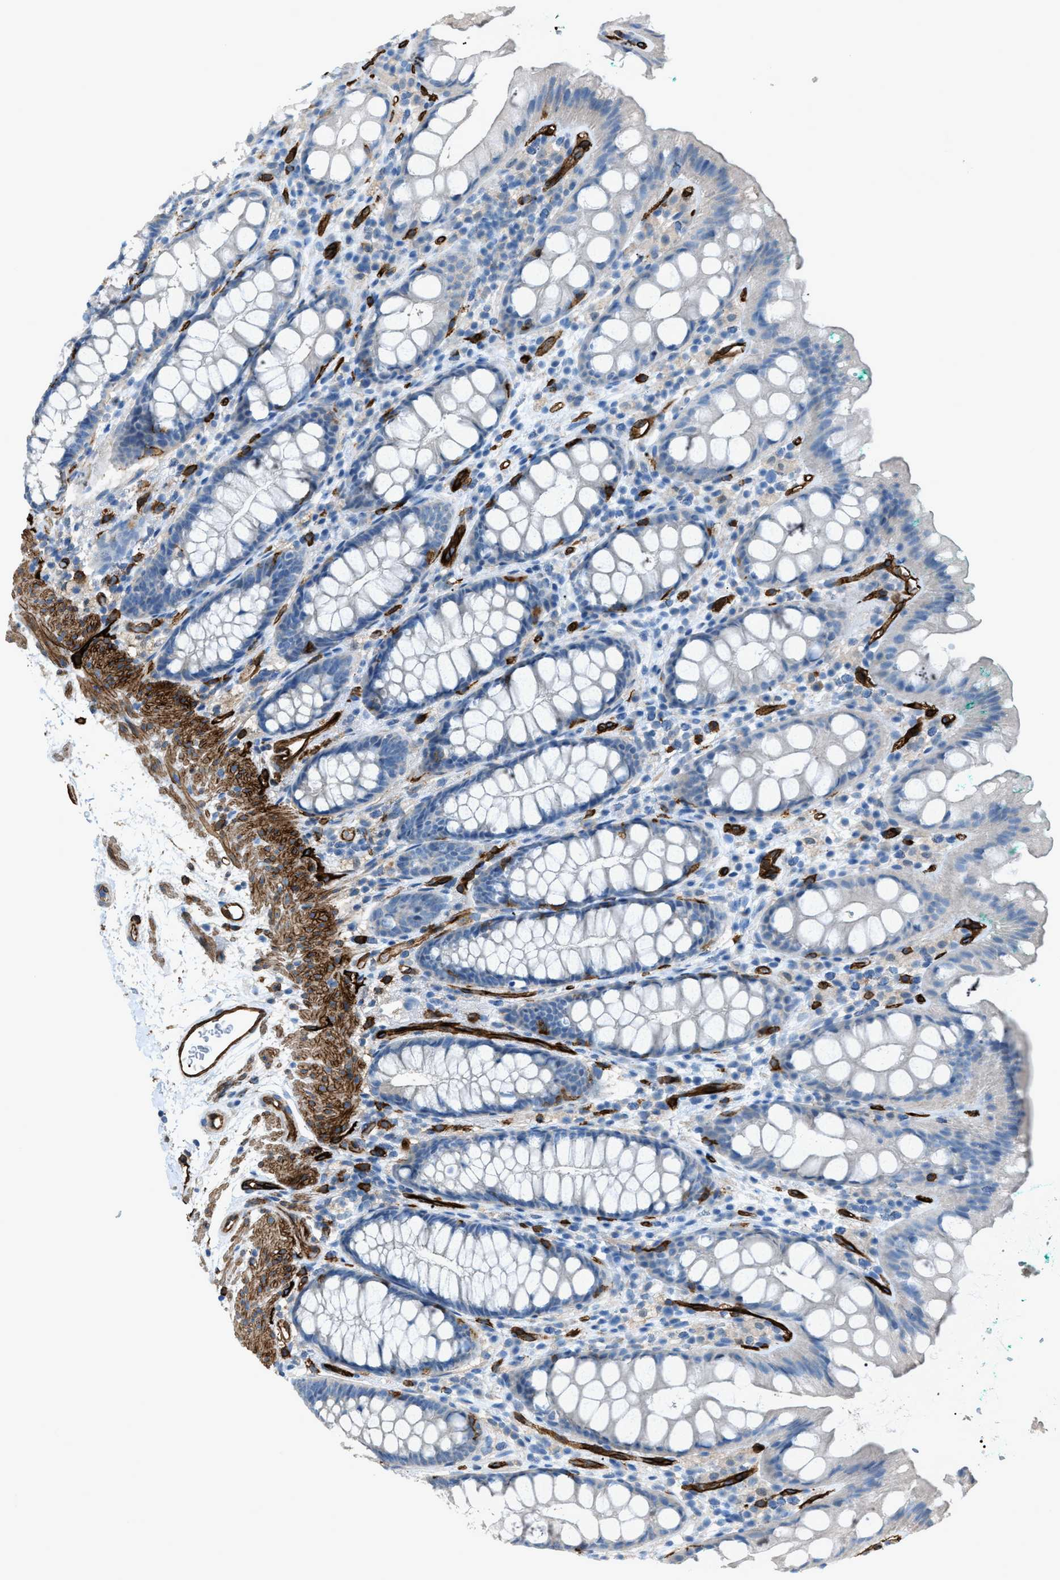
{"staining": {"intensity": "negative", "quantity": "none", "location": "none"}, "tissue": "rectum", "cell_type": "Glandular cells", "image_type": "normal", "snomed": [{"axis": "morphology", "description": "Normal tissue, NOS"}, {"axis": "topography", "description": "Rectum"}], "caption": "This histopathology image is of benign rectum stained with immunohistochemistry (IHC) to label a protein in brown with the nuclei are counter-stained blue. There is no staining in glandular cells. Nuclei are stained in blue.", "gene": "SLC22A15", "patient": {"sex": "female", "age": 65}}